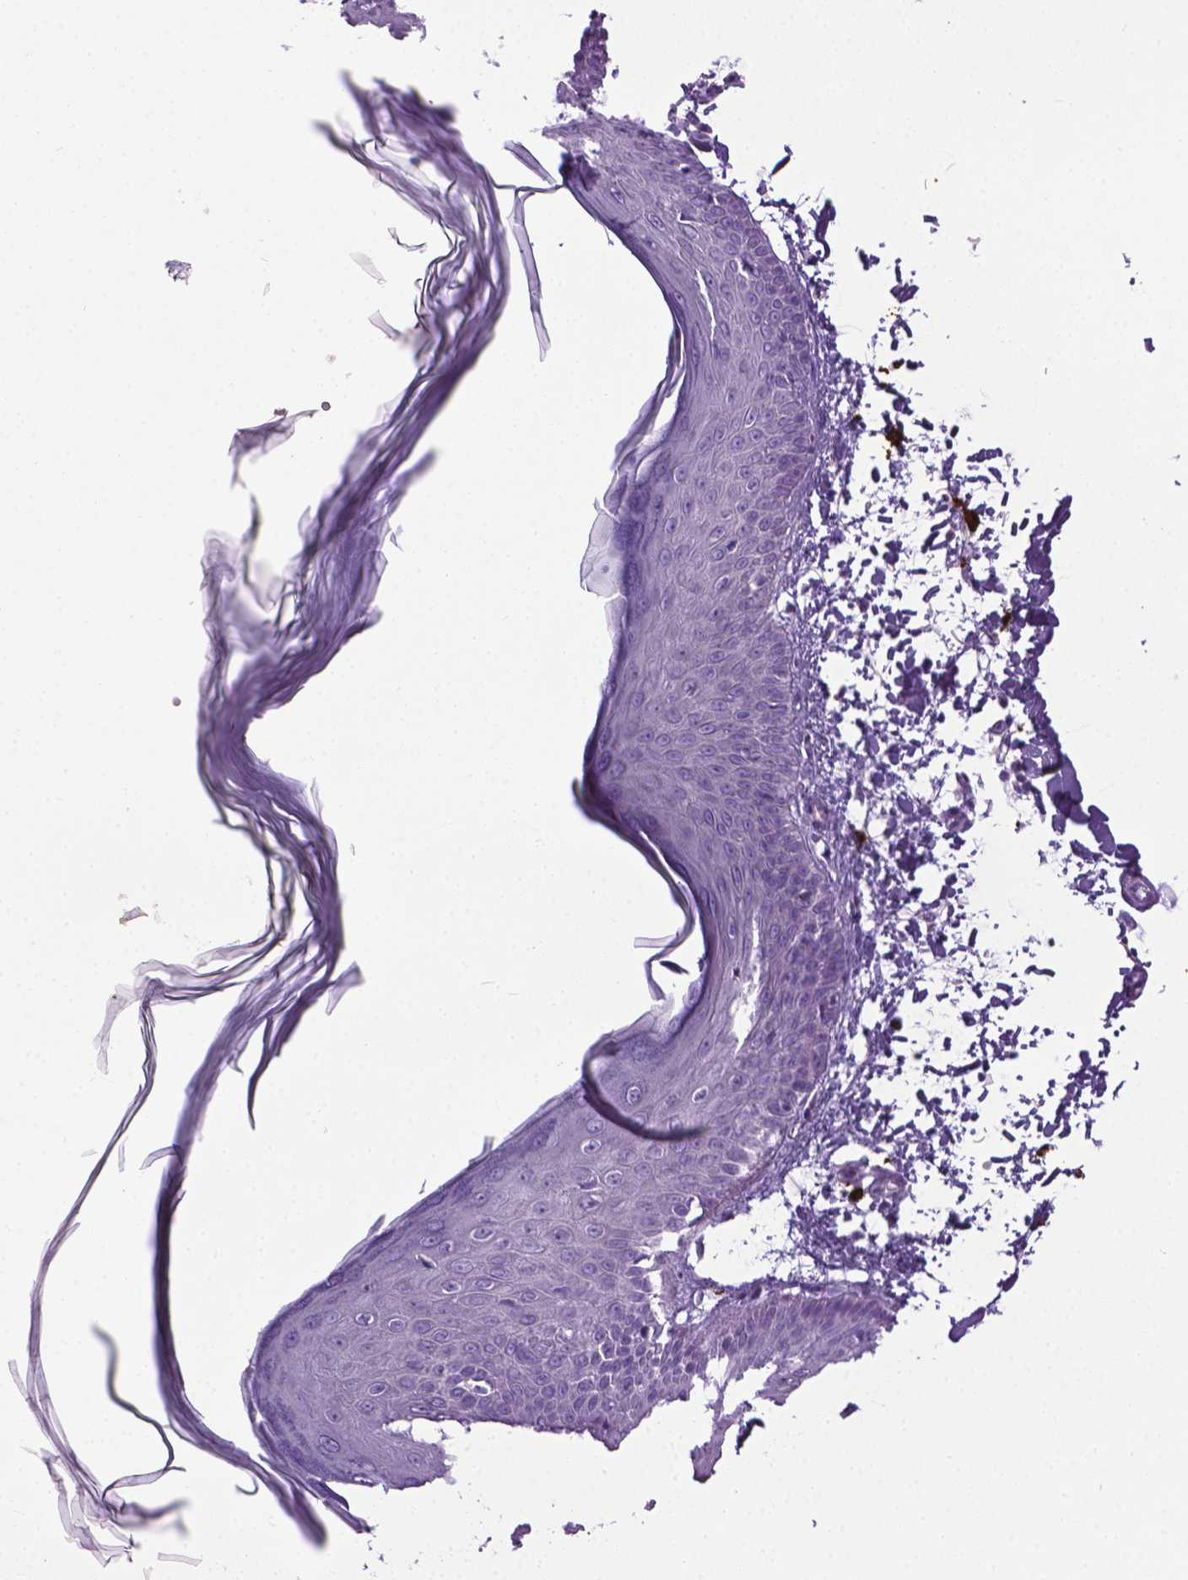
{"staining": {"intensity": "negative", "quantity": "none", "location": "none"}, "tissue": "skin", "cell_type": "Fibroblasts", "image_type": "normal", "snomed": [{"axis": "morphology", "description": "Normal tissue, NOS"}, {"axis": "topography", "description": "Skin"}], "caption": "Immunohistochemistry image of unremarkable skin: human skin stained with DAB (3,3'-diaminobenzidine) demonstrates no significant protein positivity in fibroblasts.", "gene": "SPECC1L", "patient": {"sex": "female", "age": 62}}